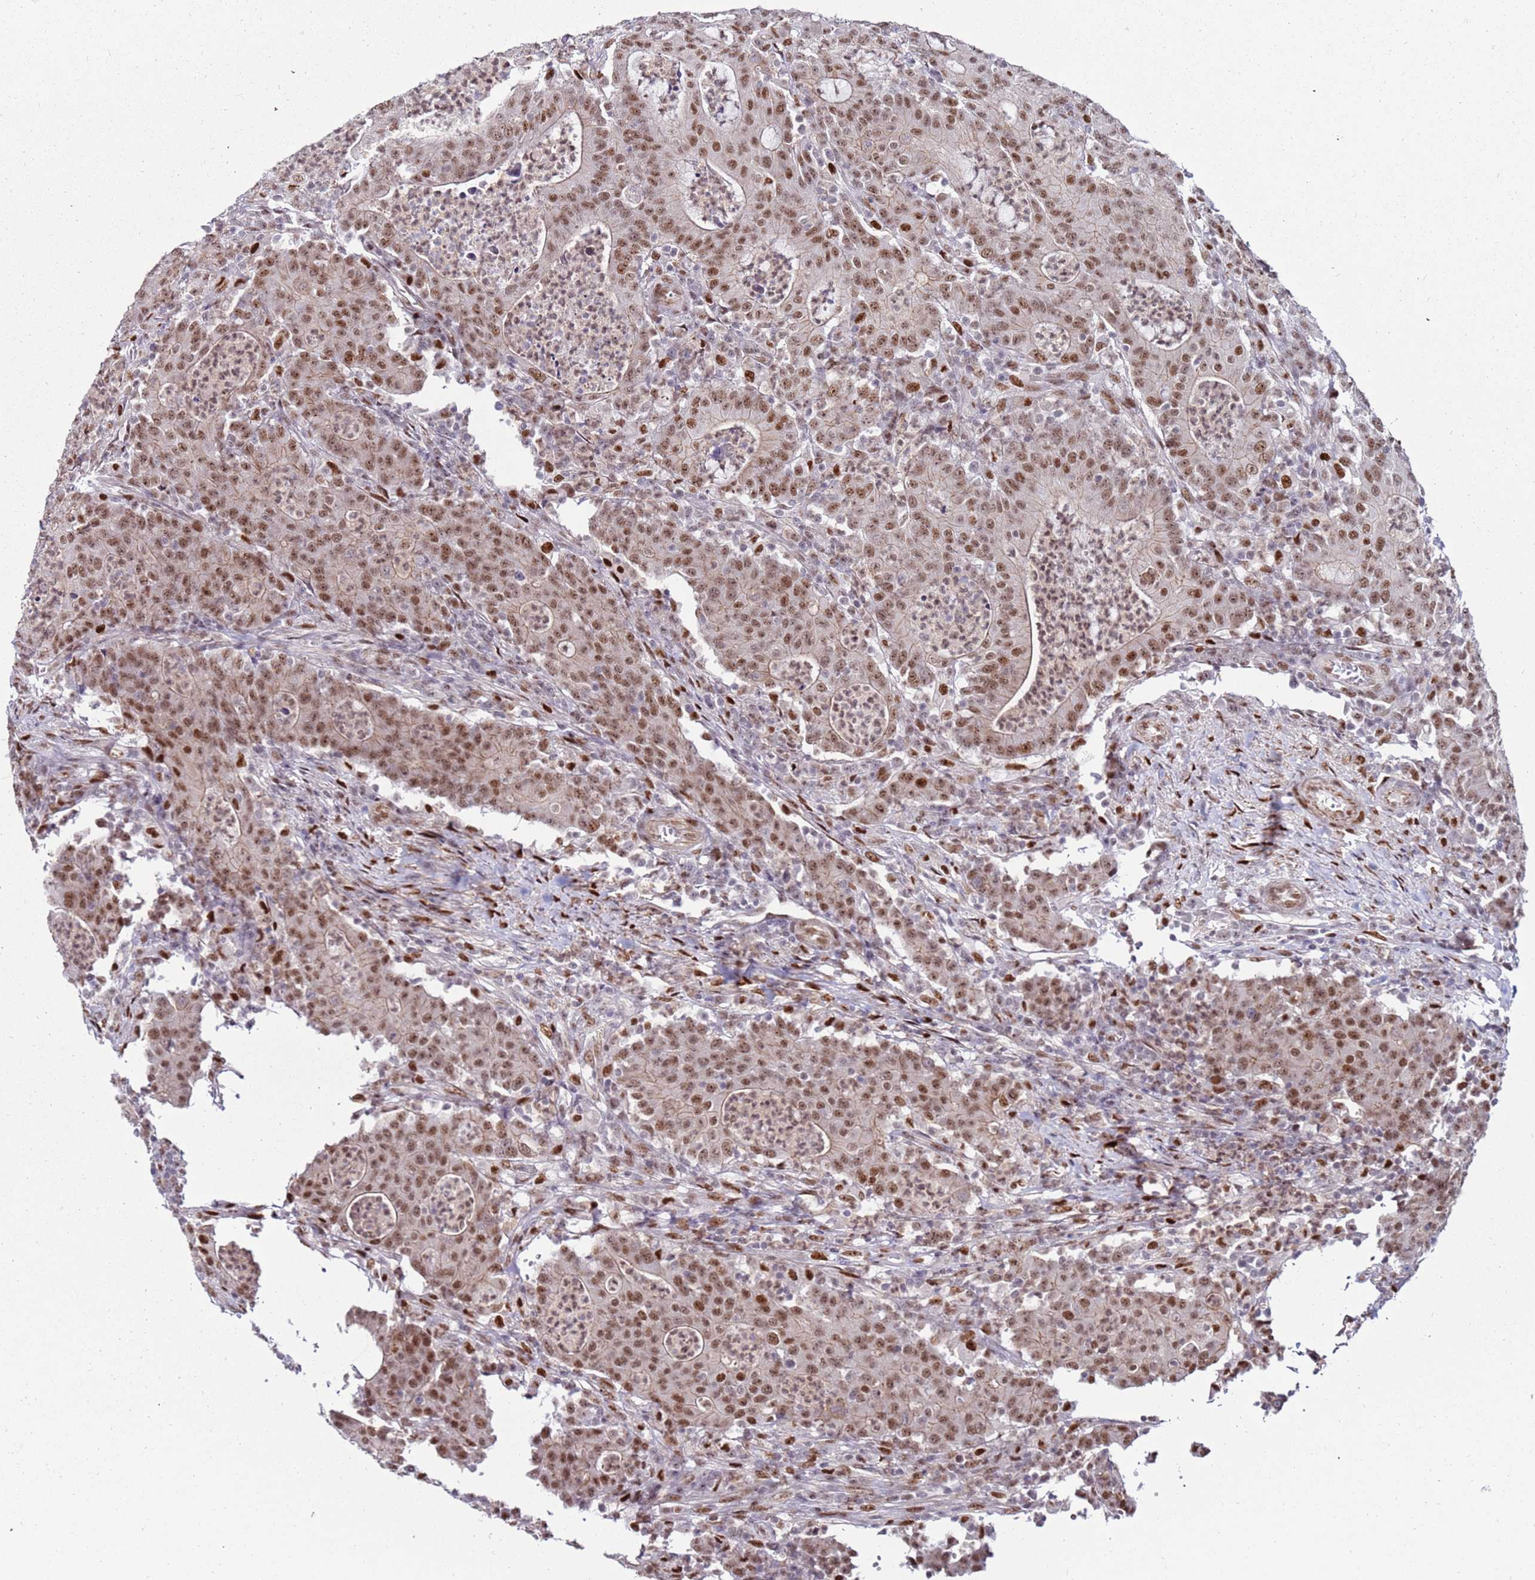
{"staining": {"intensity": "moderate", "quantity": ">75%", "location": "cytoplasmic/membranous,nuclear"}, "tissue": "colorectal cancer", "cell_type": "Tumor cells", "image_type": "cancer", "snomed": [{"axis": "morphology", "description": "Adenocarcinoma, NOS"}, {"axis": "topography", "description": "Colon"}], "caption": "IHC of adenocarcinoma (colorectal) reveals medium levels of moderate cytoplasmic/membranous and nuclear expression in approximately >75% of tumor cells.", "gene": "KPNA4", "patient": {"sex": "male", "age": 83}}